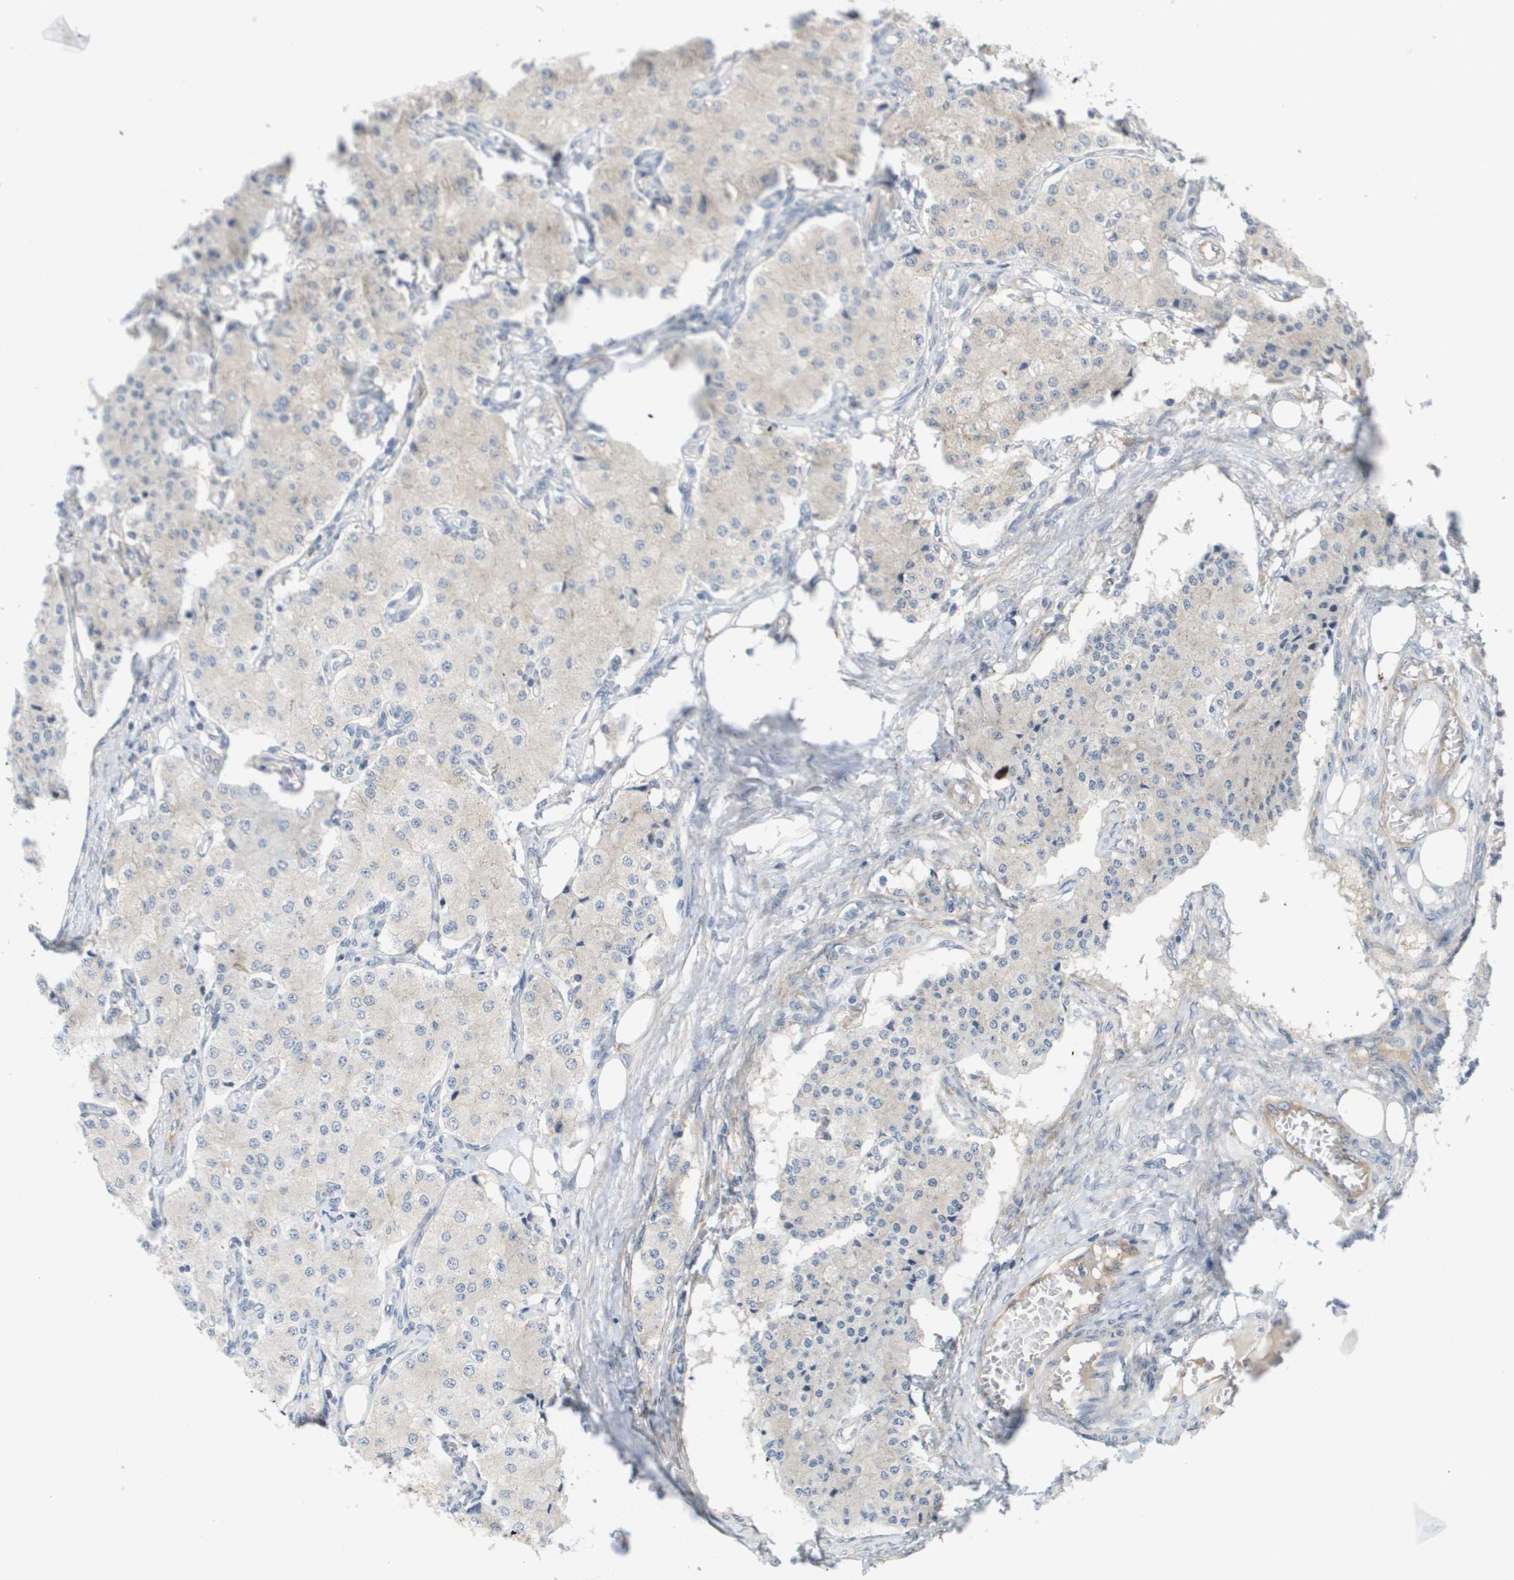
{"staining": {"intensity": "weak", "quantity": "<25%", "location": "cytoplasmic/membranous"}, "tissue": "carcinoid", "cell_type": "Tumor cells", "image_type": "cancer", "snomed": [{"axis": "morphology", "description": "Carcinoid, malignant, NOS"}, {"axis": "topography", "description": "Colon"}], "caption": "The photomicrograph exhibits no significant expression in tumor cells of carcinoid.", "gene": "MARCHF8", "patient": {"sex": "female", "age": 52}}